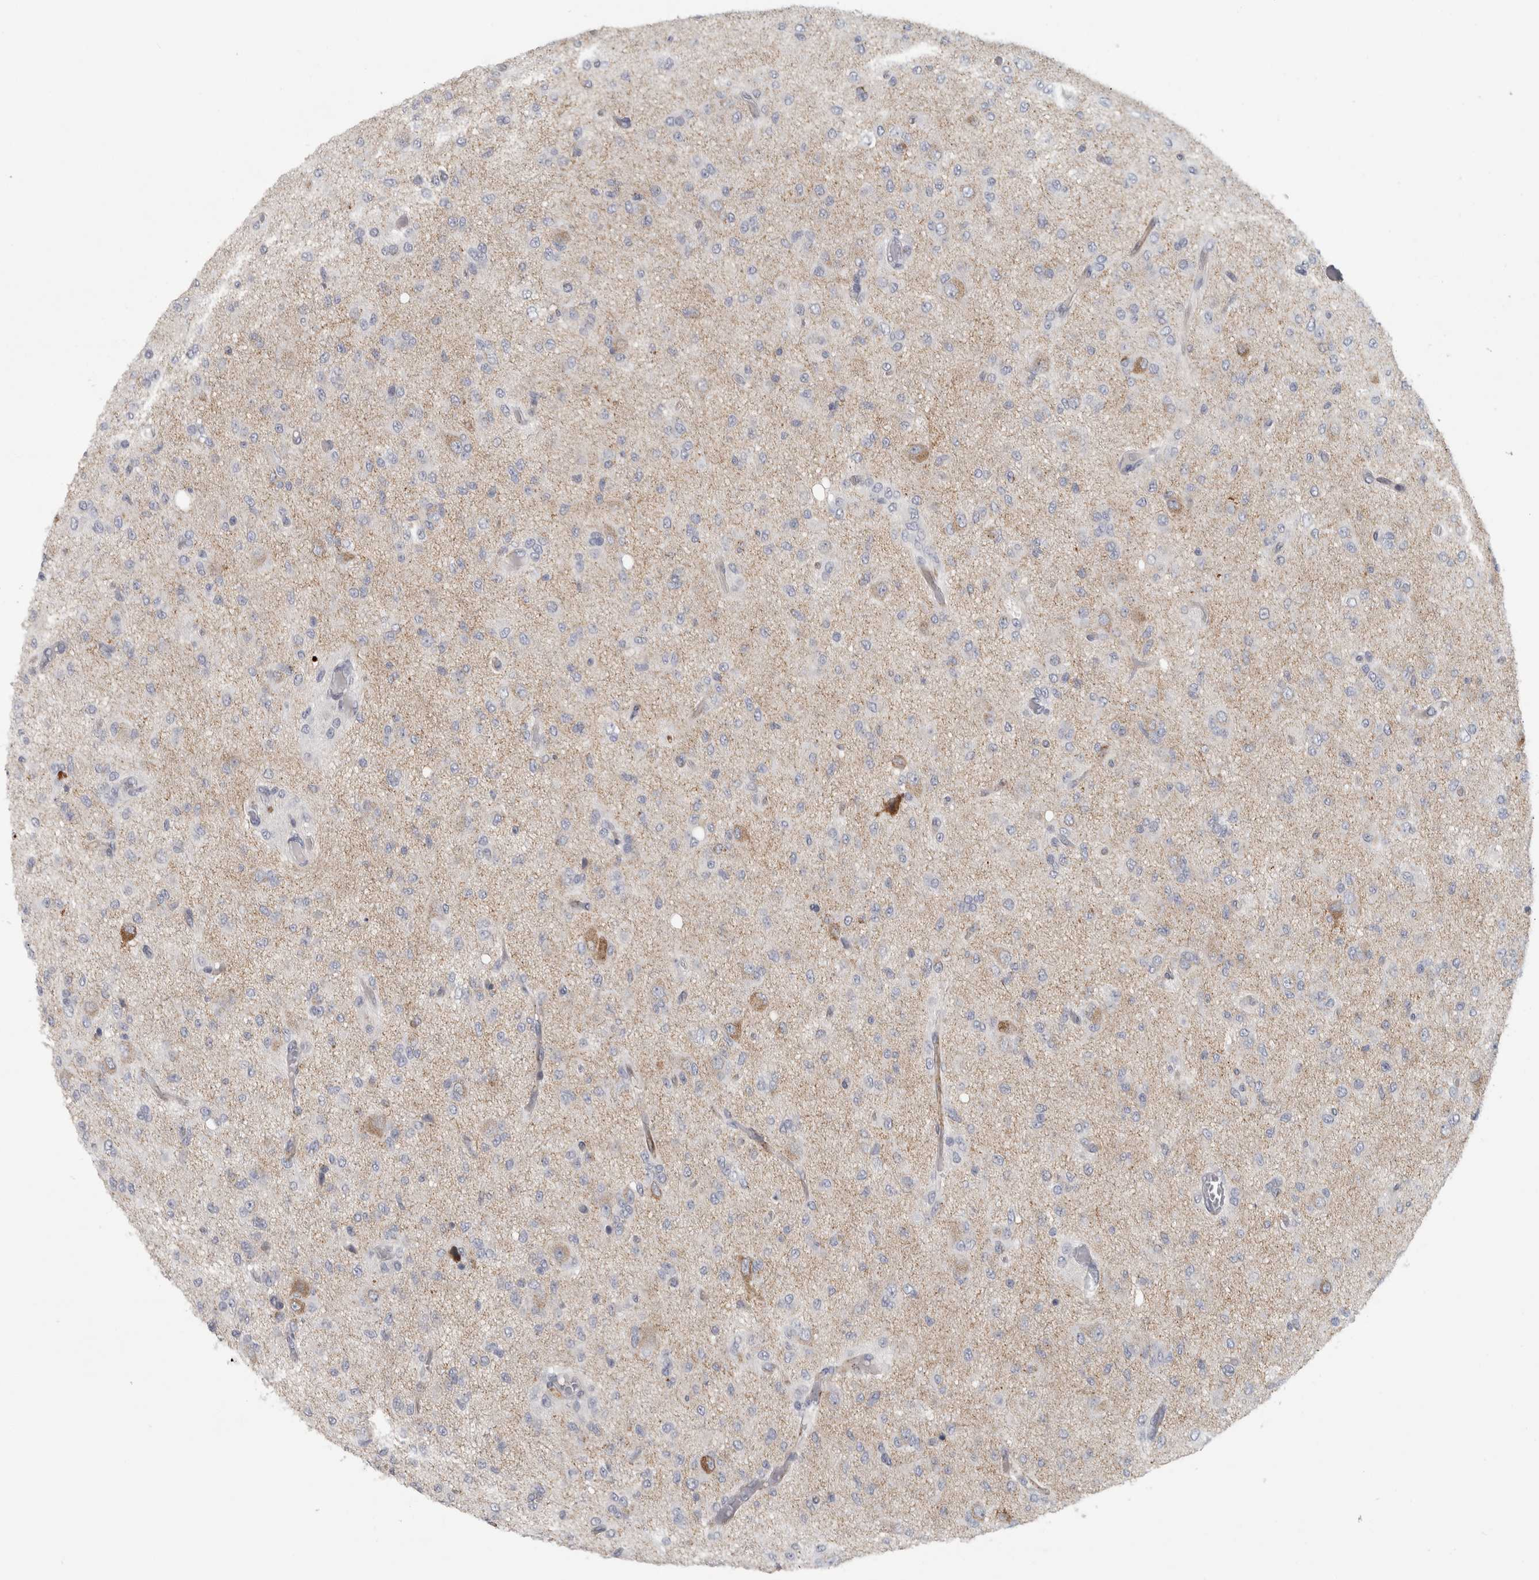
{"staining": {"intensity": "negative", "quantity": "none", "location": "none"}, "tissue": "glioma", "cell_type": "Tumor cells", "image_type": "cancer", "snomed": [{"axis": "morphology", "description": "Glioma, malignant, High grade"}, {"axis": "topography", "description": "Brain"}], "caption": "A histopathology image of malignant glioma (high-grade) stained for a protein shows no brown staining in tumor cells. (DAB immunohistochemistry with hematoxylin counter stain).", "gene": "PTPRN2", "patient": {"sex": "female", "age": 59}}